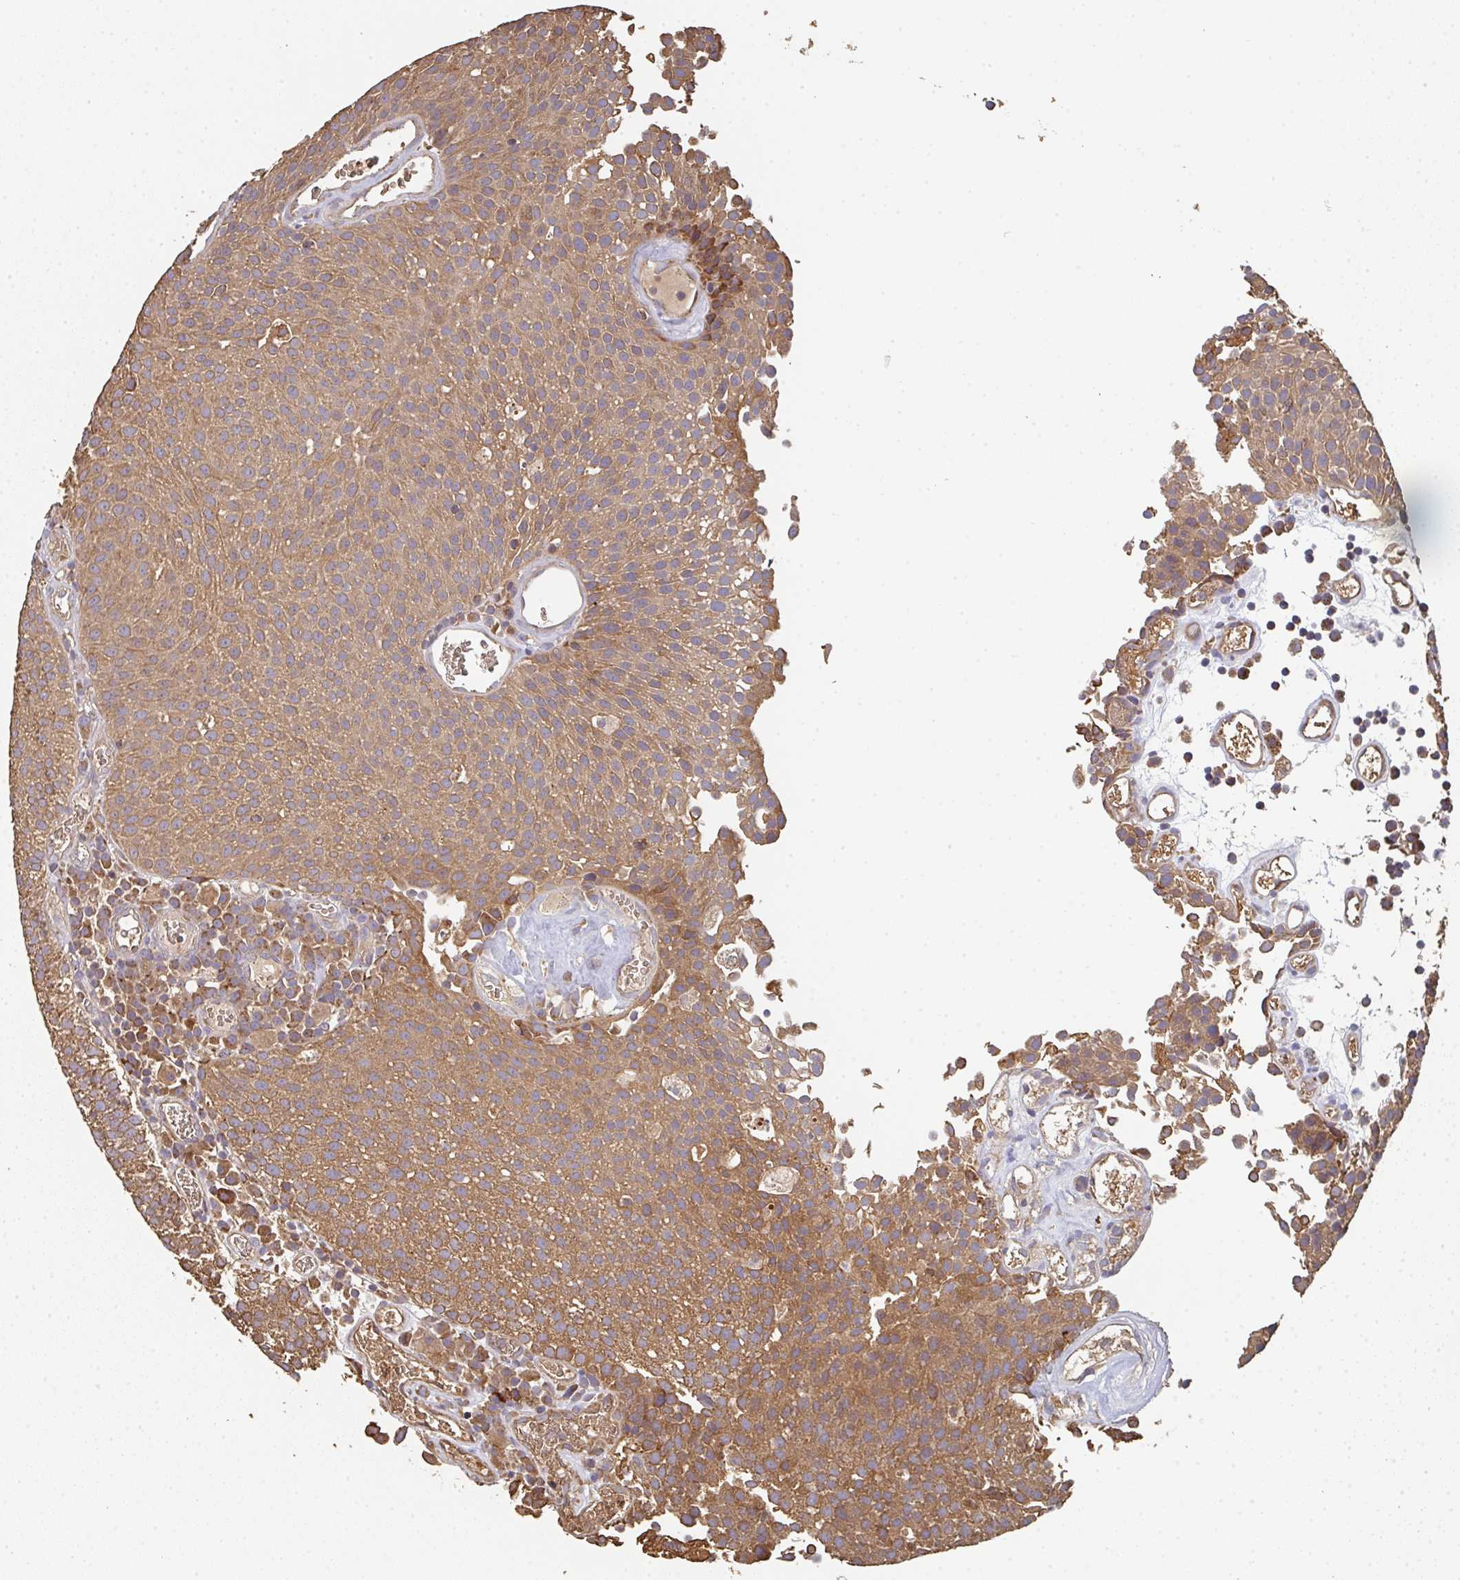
{"staining": {"intensity": "moderate", "quantity": ">75%", "location": "cytoplasmic/membranous"}, "tissue": "urothelial cancer", "cell_type": "Tumor cells", "image_type": "cancer", "snomed": [{"axis": "morphology", "description": "Urothelial carcinoma, Low grade"}, {"axis": "topography", "description": "Urinary bladder"}], "caption": "An image of human low-grade urothelial carcinoma stained for a protein displays moderate cytoplasmic/membranous brown staining in tumor cells. (DAB (3,3'-diaminobenzidine) IHC, brown staining for protein, blue staining for nuclei).", "gene": "POLG", "patient": {"sex": "female", "age": 79}}